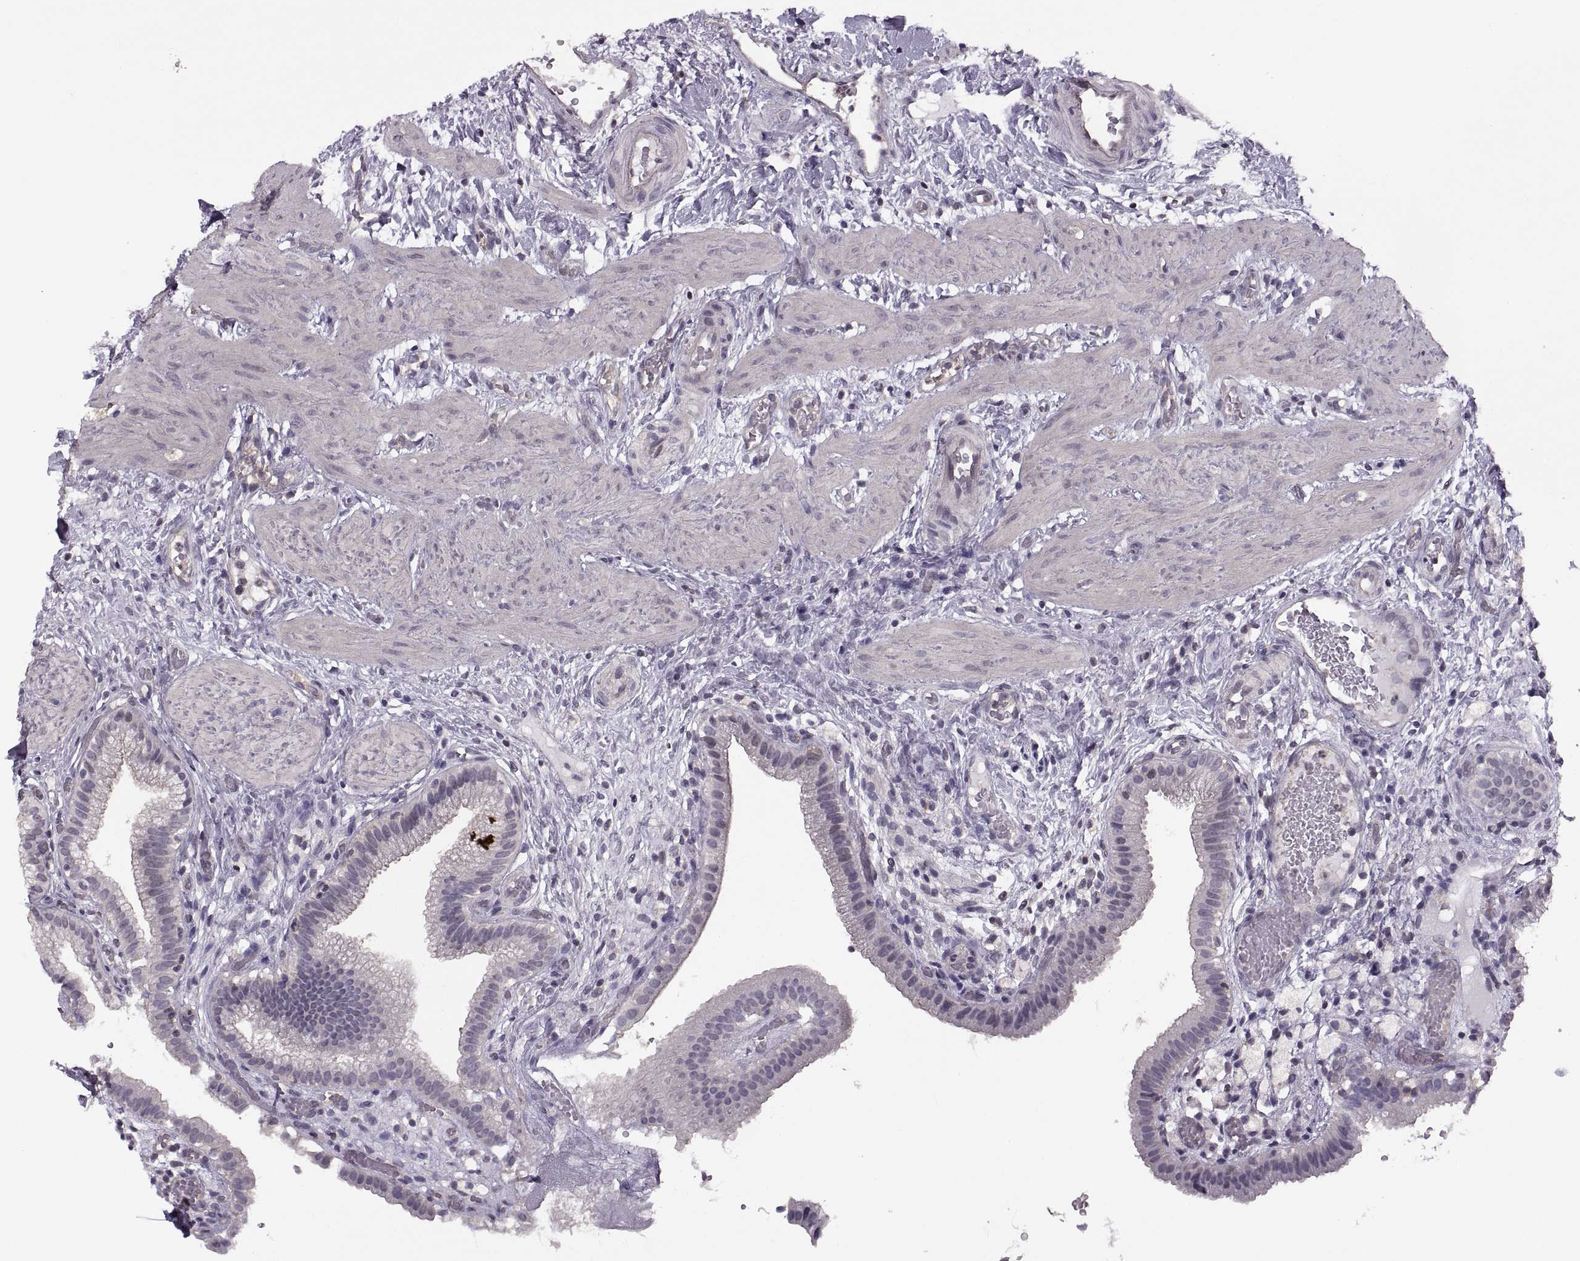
{"staining": {"intensity": "negative", "quantity": "none", "location": "none"}, "tissue": "gallbladder", "cell_type": "Glandular cells", "image_type": "normal", "snomed": [{"axis": "morphology", "description": "Normal tissue, NOS"}, {"axis": "topography", "description": "Gallbladder"}], "caption": "Protein analysis of benign gallbladder reveals no significant positivity in glandular cells. (Brightfield microscopy of DAB IHC at high magnification).", "gene": "LUZP2", "patient": {"sex": "female", "age": 24}}